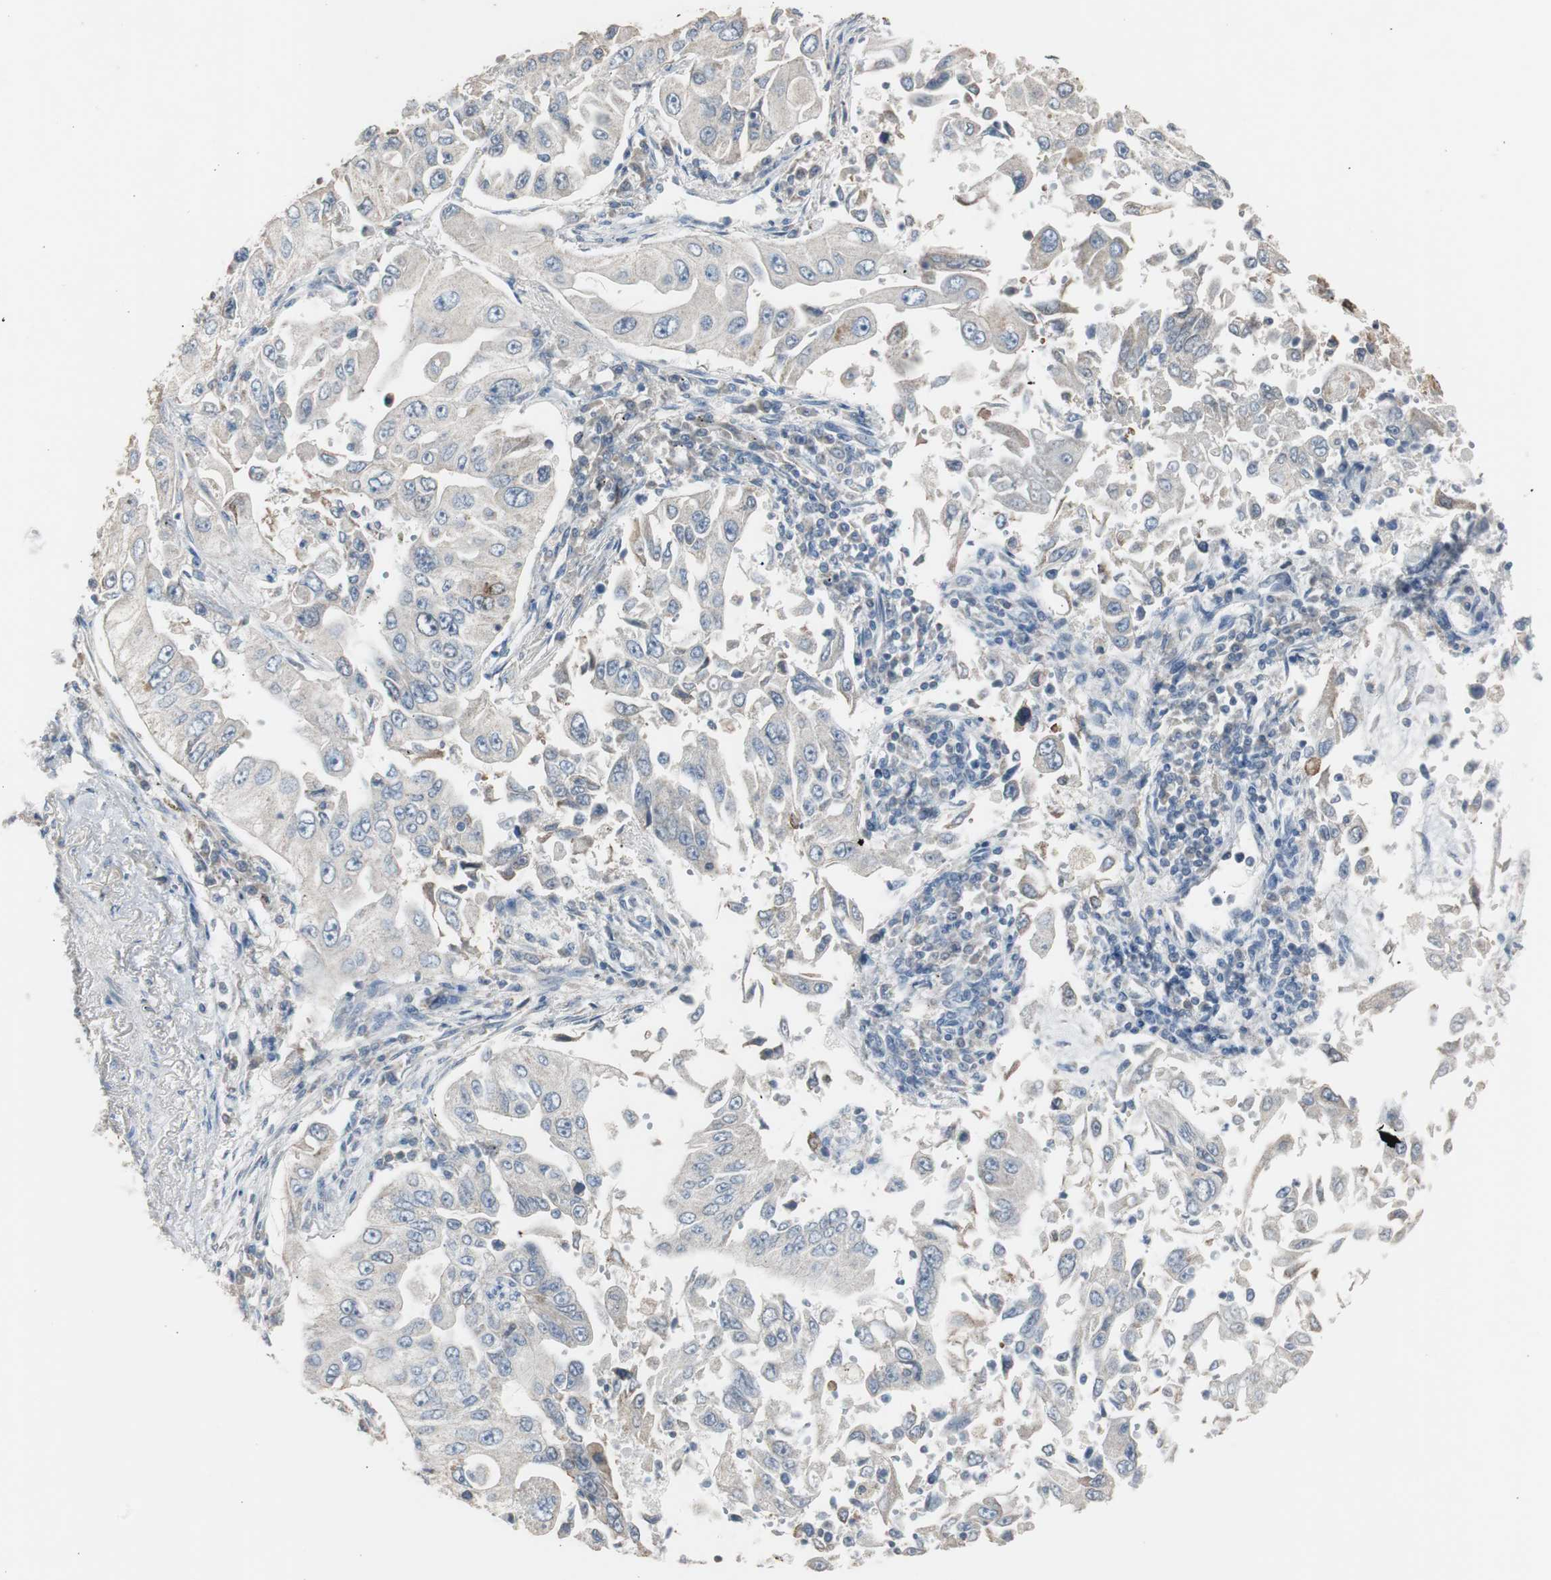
{"staining": {"intensity": "negative", "quantity": "none", "location": "none"}, "tissue": "lung cancer", "cell_type": "Tumor cells", "image_type": "cancer", "snomed": [{"axis": "morphology", "description": "Adenocarcinoma, NOS"}, {"axis": "topography", "description": "Lung"}], "caption": "A photomicrograph of human lung cancer (adenocarcinoma) is negative for staining in tumor cells.", "gene": "TK1", "patient": {"sex": "male", "age": 84}}